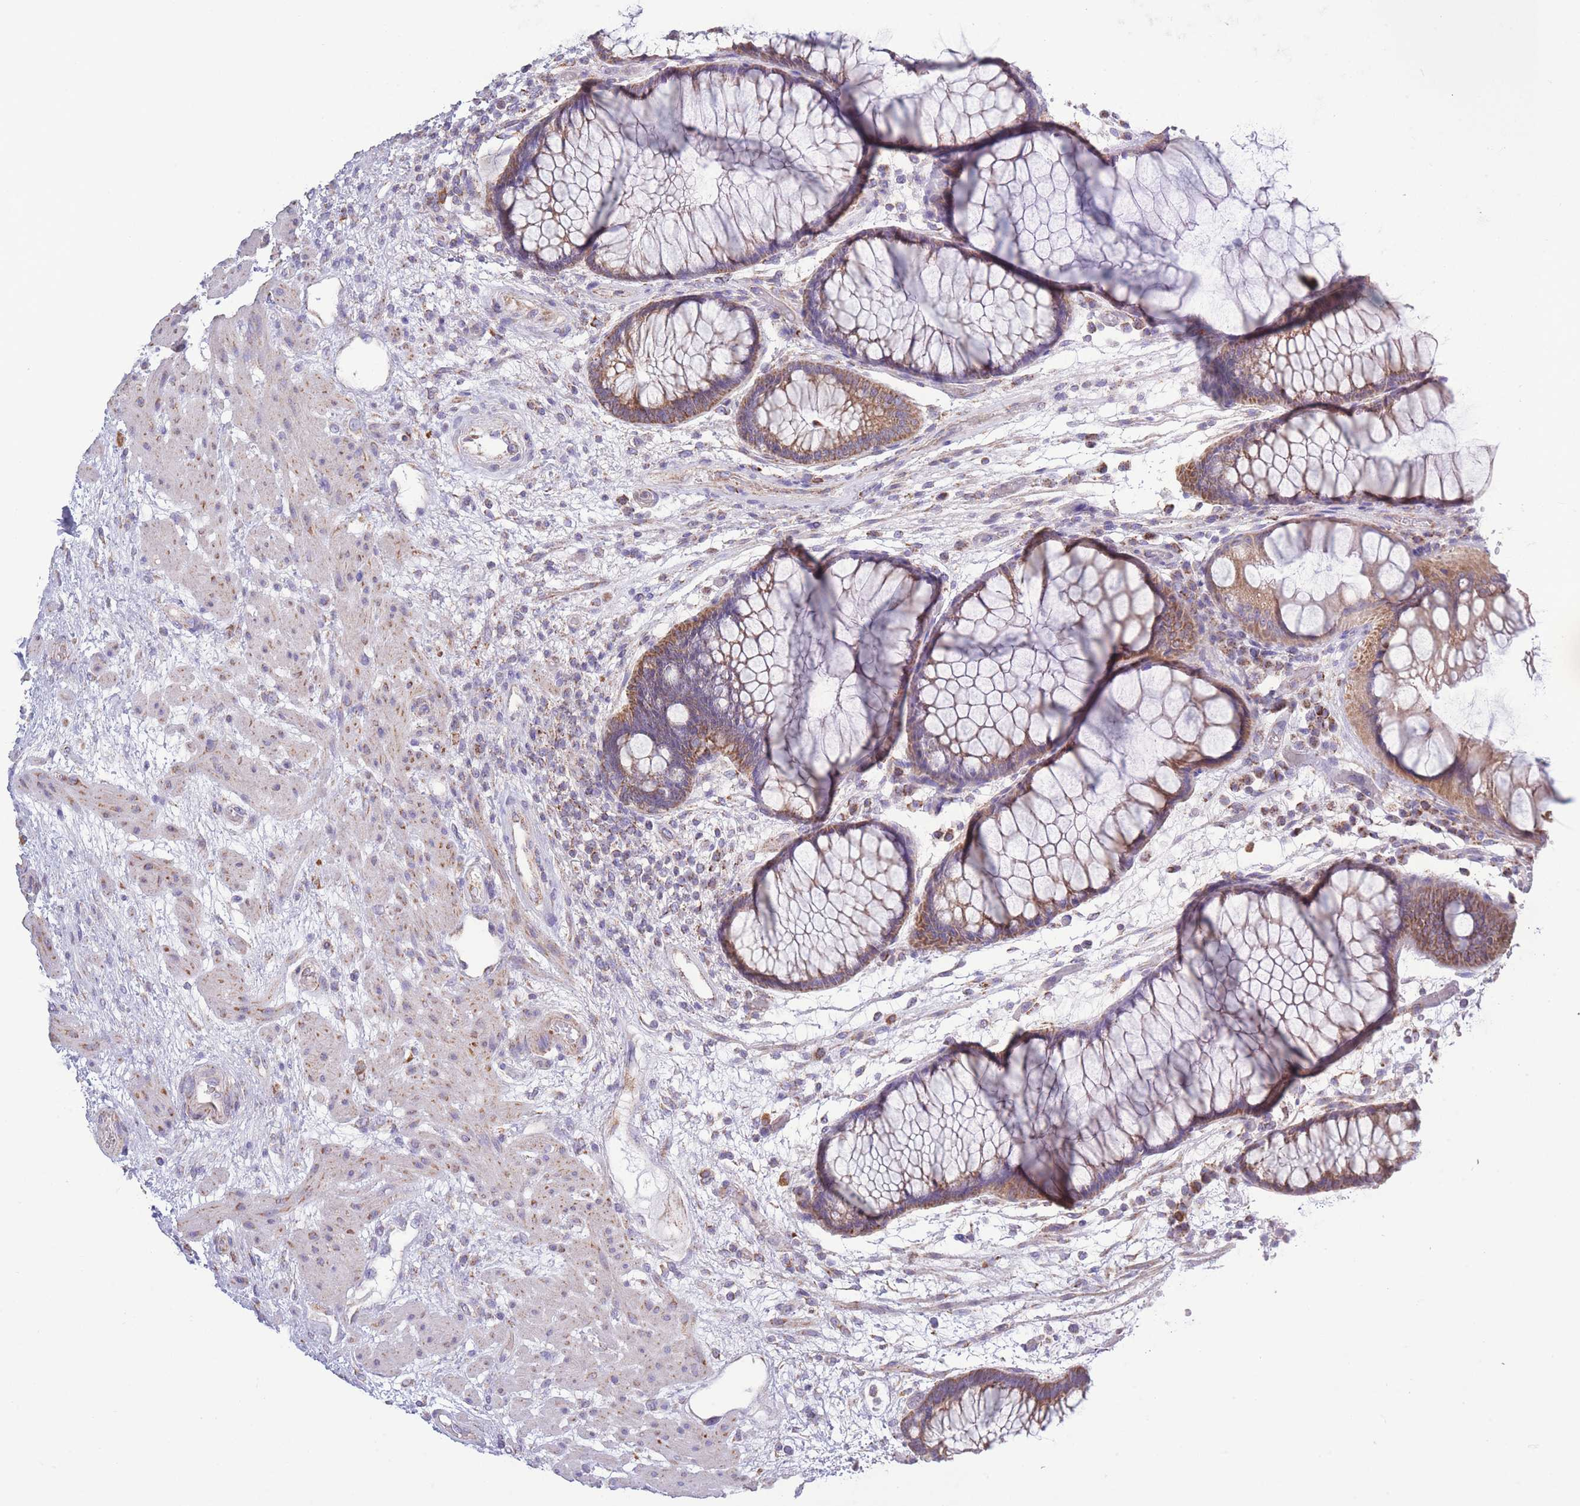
{"staining": {"intensity": "moderate", "quantity": ">75%", "location": "cytoplasmic/membranous"}, "tissue": "rectum", "cell_type": "Glandular cells", "image_type": "normal", "snomed": [{"axis": "morphology", "description": "Normal tissue, NOS"}, {"axis": "topography", "description": "Rectum"}], "caption": "A photomicrograph showing moderate cytoplasmic/membranous positivity in about >75% of glandular cells in unremarkable rectum, as visualized by brown immunohistochemical staining.", "gene": "PDHA1", "patient": {"sex": "male", "age": 51}}